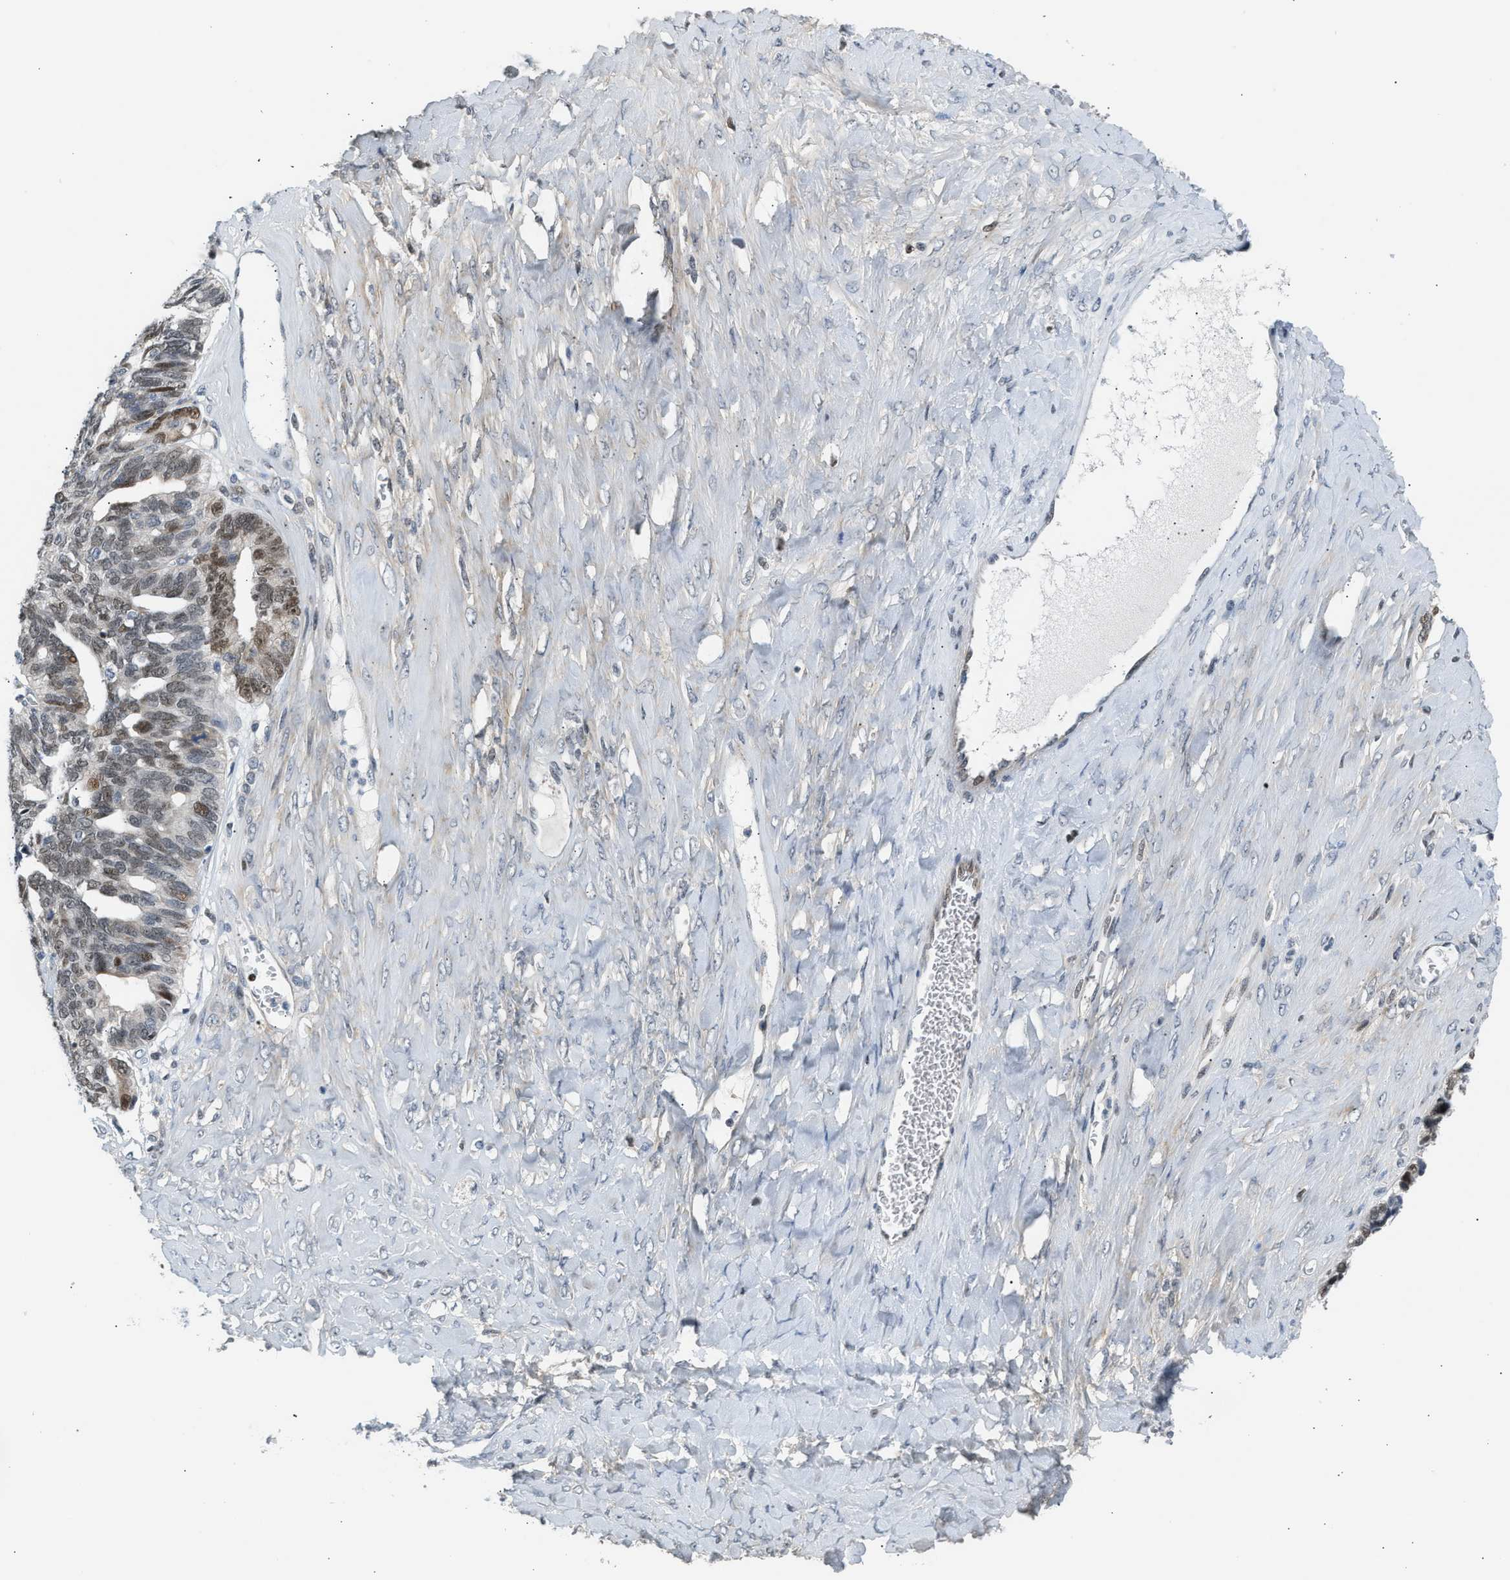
{"staining": {"intensity": "moderate", "quantity": "25%-75%", "location": "nuclear"}, "tissue": "ovarian cancer", "cell_type": "Tumor cells", "image_type": "cancer", "snomed": [{"axis": "morphology", "description": "Cystadenocarcinoma, serous, NOS"}, {"axis": "topography", "description": "Ovary"}], "caption": "A high-resolution histopathology image shows immunohistochemistry (IHC) staining of ovarian serous cystadenocarcinoma, which displays moderate nuclear positivity in about 25%-75% of tumor cells. The staining is performed using DAB (3,3'-diaminobenzidine) brown chromogen to label protein expression. The nuclei are counter-stained blue using hematoxylin.", "gene": "NPS", "patient": {"sex": "female", "age": 79}}